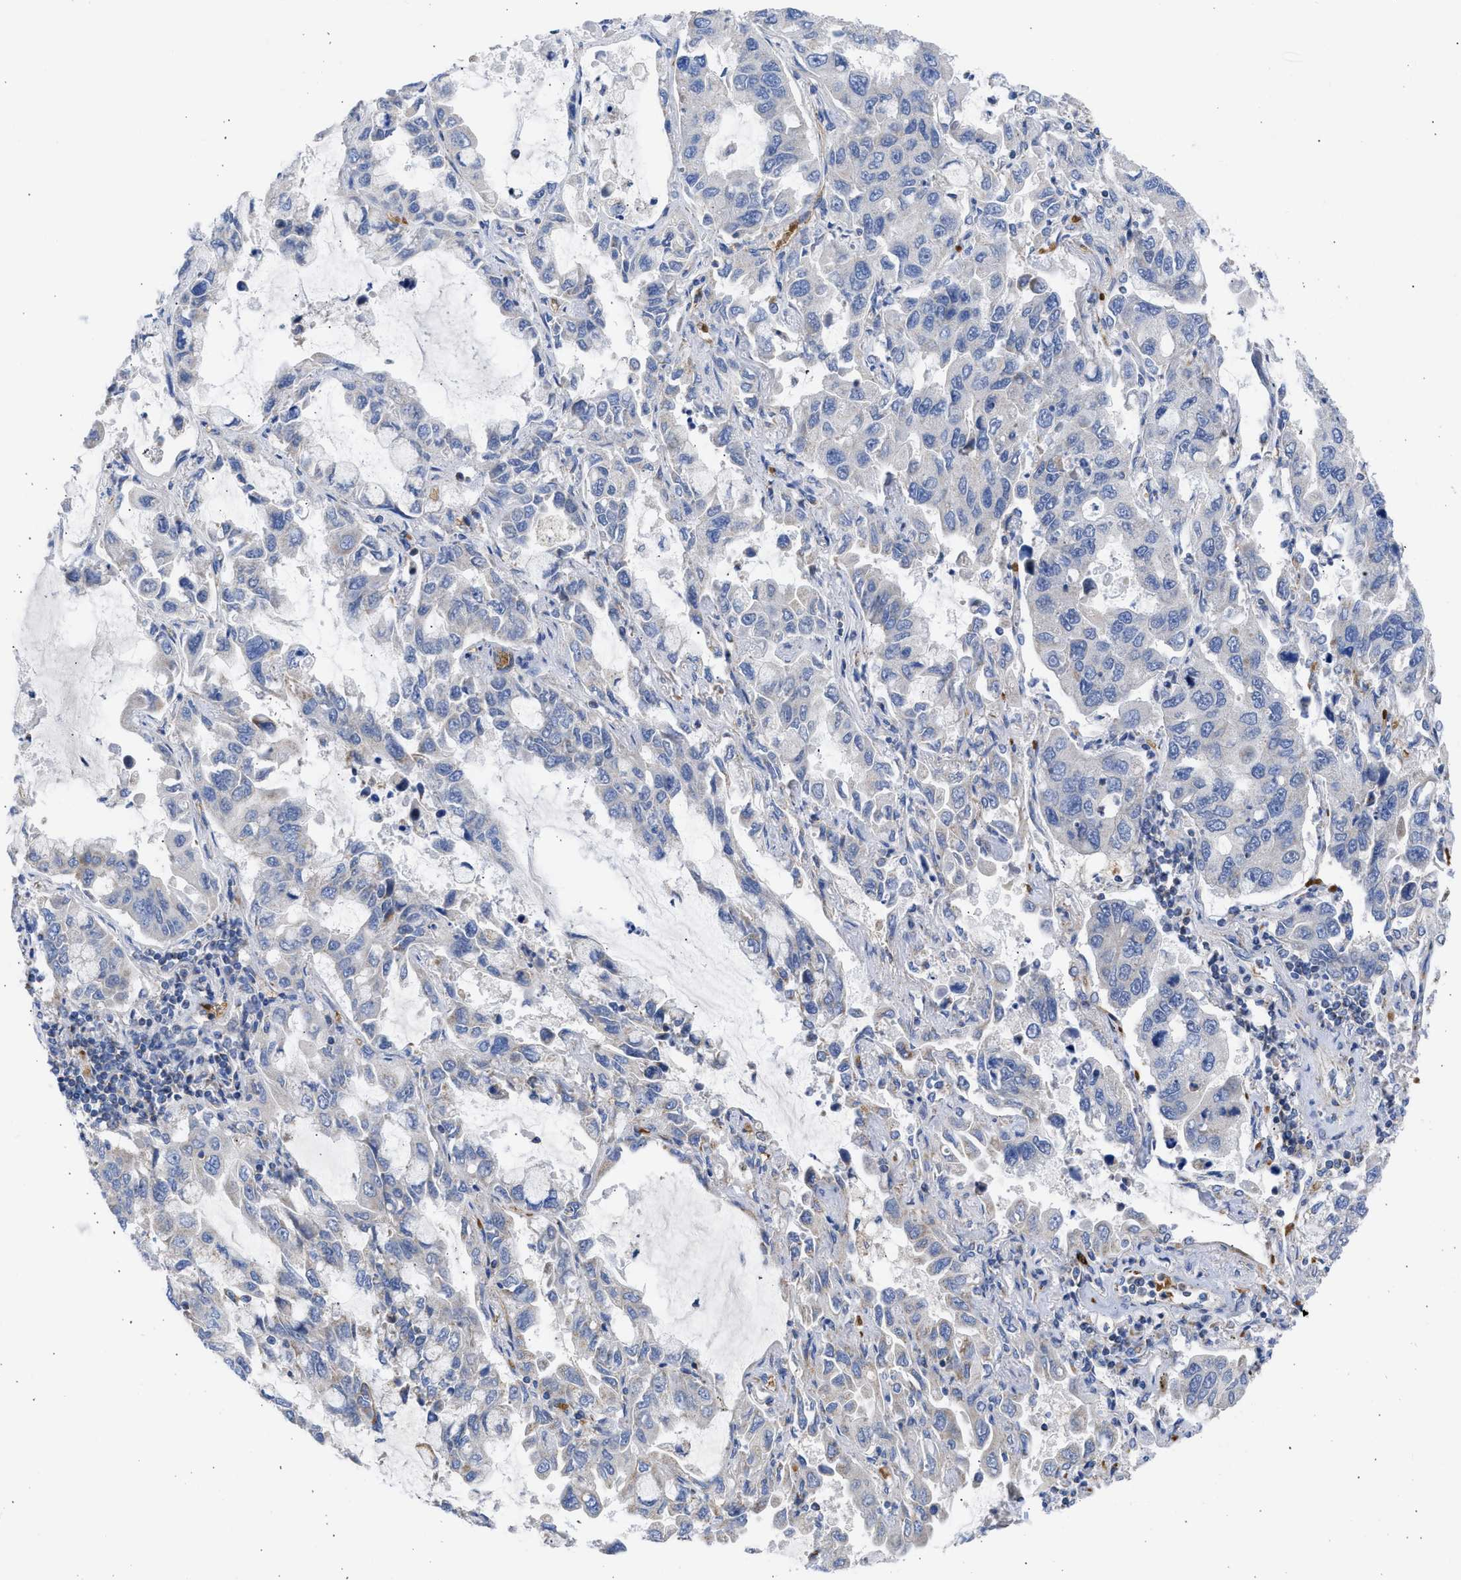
{"staining": {"intensity": "negative", "quantity": "none", "location": "none"}, "tissue": "lung cancer", "cell_type": "Tumor cells", "image_type": "cancer", "snomed": [{"axis": "morphology", "description": "Adenocarcinoma, NOS"}, {"axis": "topography", "description": "Lung"}], "caption": "This is an IHC micrograph of human adenocarcinoma (lung). There is no expression in tumor cells.", "gene": "BTG3", "patient": {"sex": "male", "age": 64}}